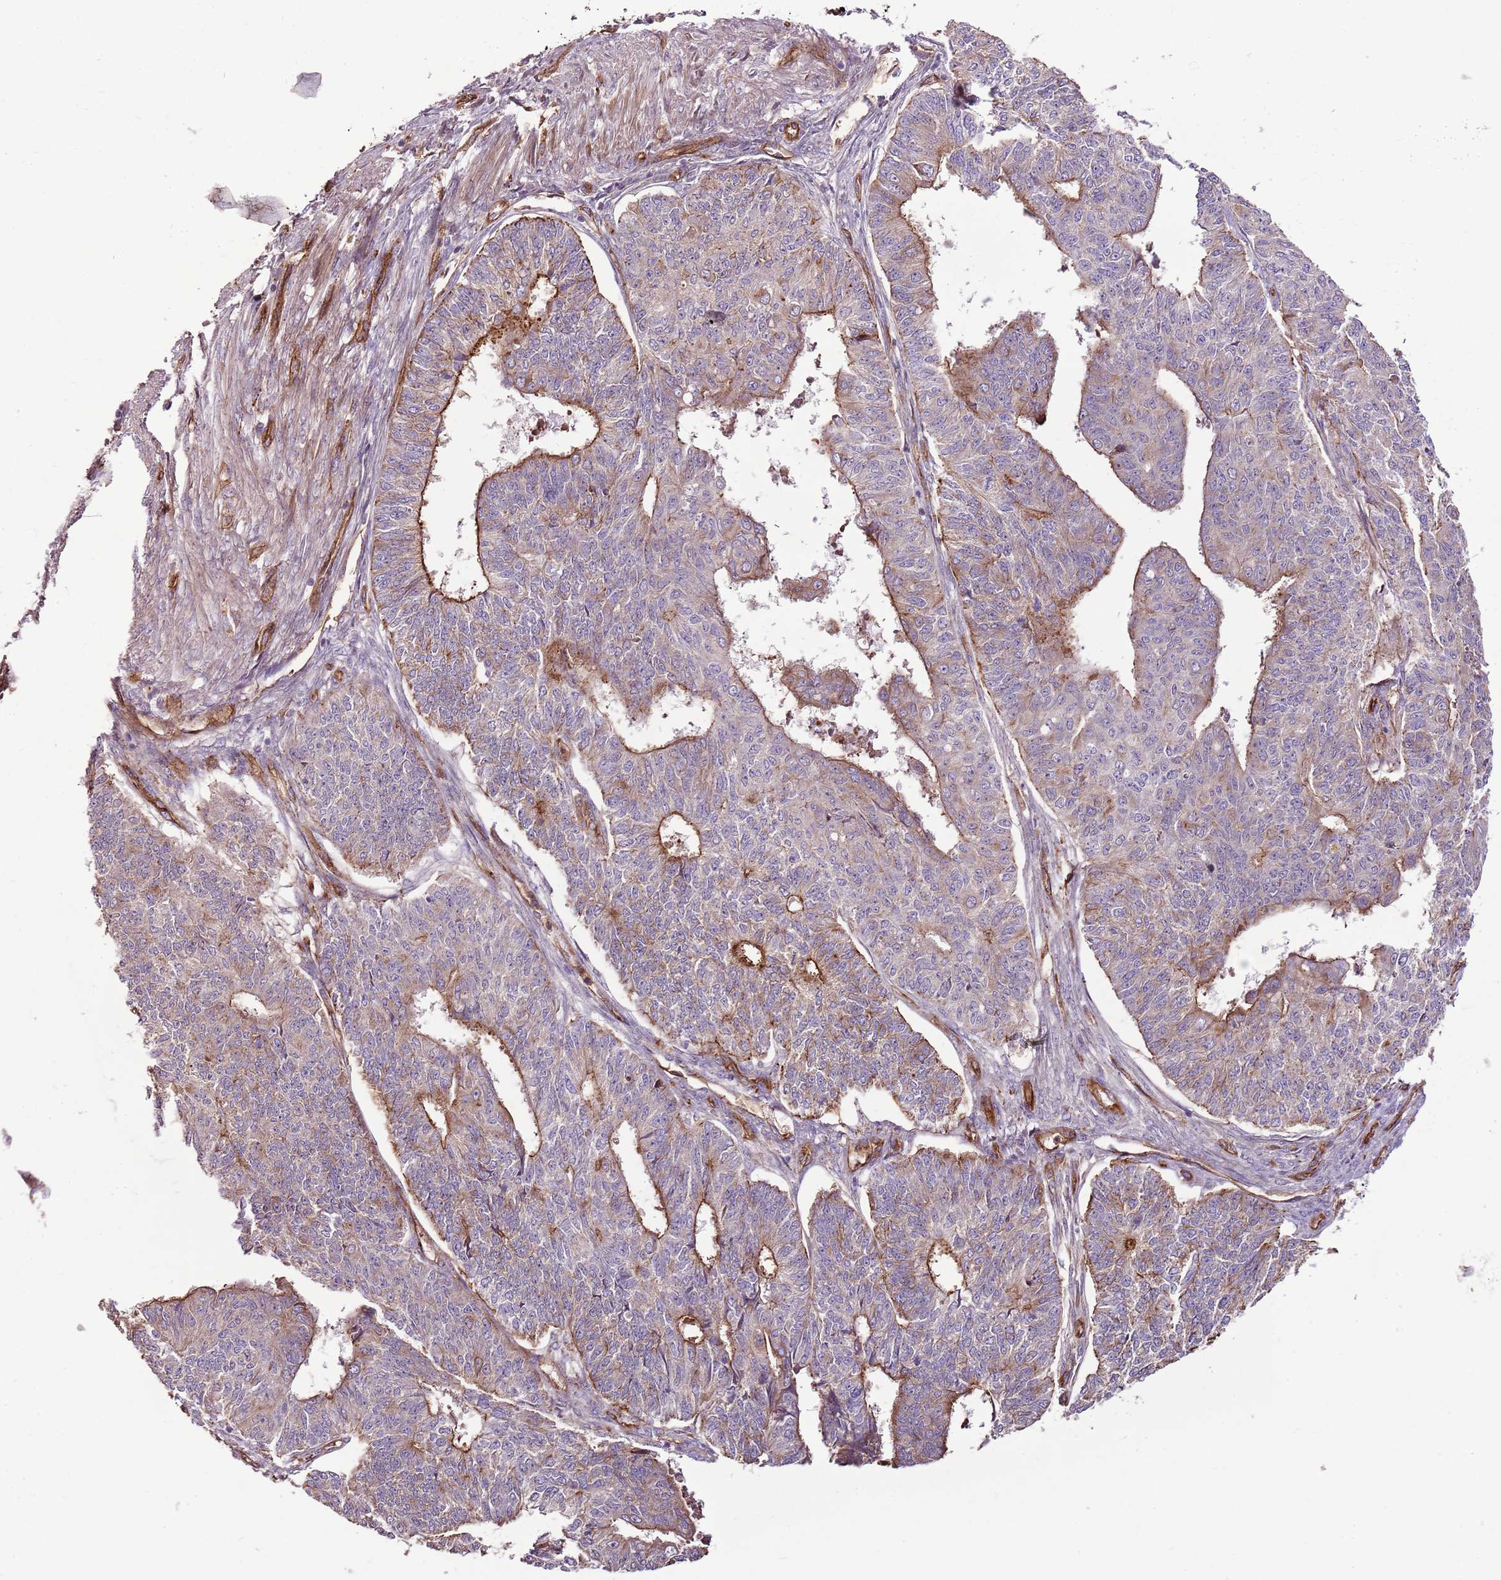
{"staining": {"intensity": "moderate", "quantity": "25%-75%", "location": "cytoplasmic/membranous"}, "tissue": "endometrial cancer", "cell_type": "Tumor cells", "image_type": "cancer", "snomed": [{"axis": "morphology", "description": "Adenocarcinoma, NOS"}, {"axis": "topography", "description": "Endometrium"}], "caption": "Moderate cytoplasmic/membranous positivity for a protein is appreciated in approximately 25%-75% of tumor cells of endometrial cancer using IHC.", "gene": "ZNF827", "patient": {"sex": "female", "age": 32}}